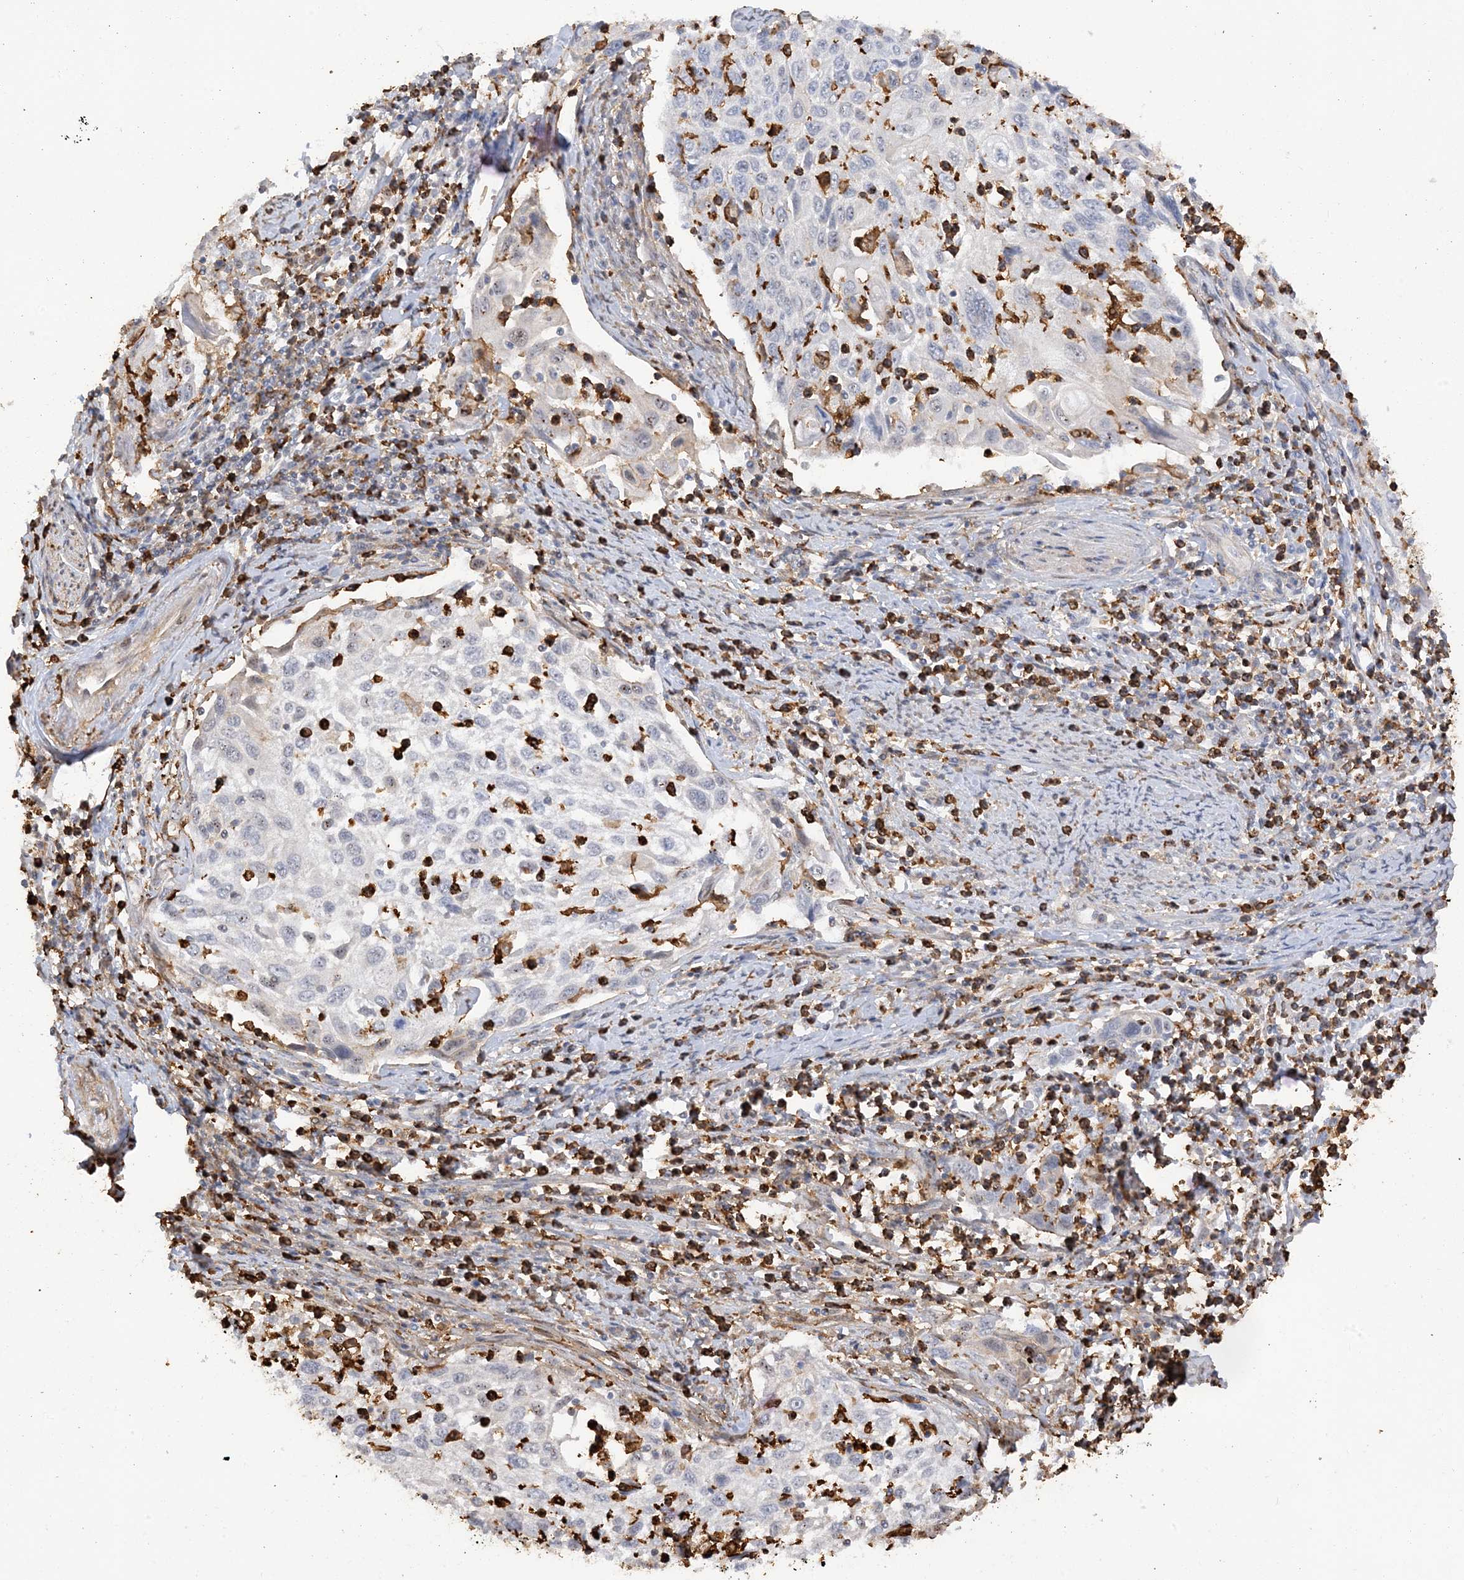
{"staining": {"intensity": "negative", "quantity": "none", "location": "none"}, "tissue": "cervical cancer", "cell_type": "Tumor cells", "image_type": "cancer", "snomed": [{"axis": "morphology", "description": "Squamous cell carcinoma, NOS"}, {"axis": "topography", "description": "Cervix"}], "caption": "DAB immunohistochemical staining of cervical cancer (squamous cell carcinoma) displays no significant staining in tumor cells.", "gene": "PHACTR2", "patient": {"sex": "female", "age": 70}}